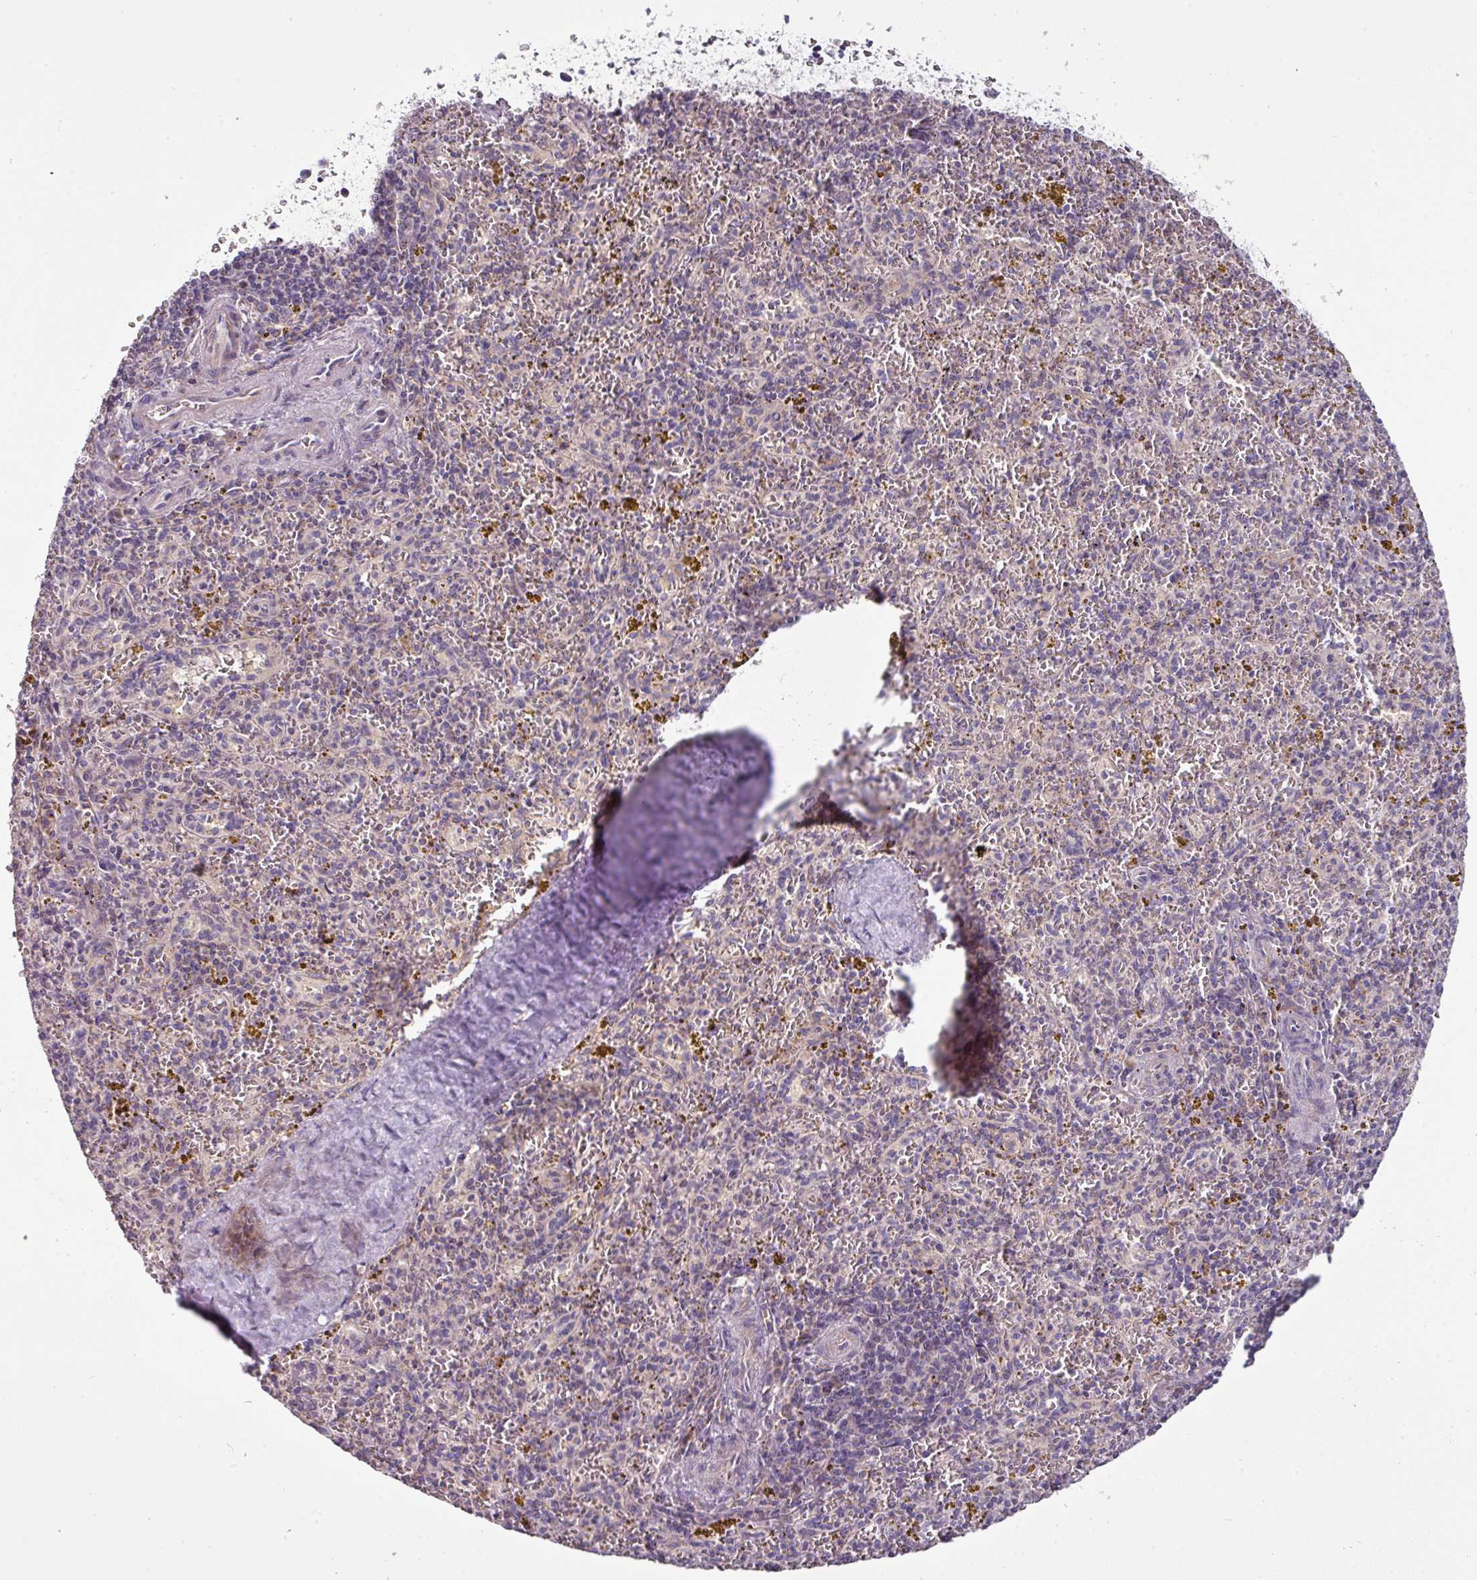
{"staining": {"intensity": "negative", "quantity": "none", "location": "none"}, "tissue": "spleen", "cell_type": "Cells in red pulp", "image_type": "normal", "snomed": [{"axis": "morphology", "description": "Normal tissue, NOS"}, {"axis": "topography", "description": "Spleen"}], "caption": "Cells in red pulp are negative for protein expression in normal human spleen. (Stains: DAB immunohistochemistry (IHC) with hematoxylin counter stain, Microscopy: brightfield microscopy at high magnification).", "gene": "GAN", "patient": {"sex": "male", "age": 57}}